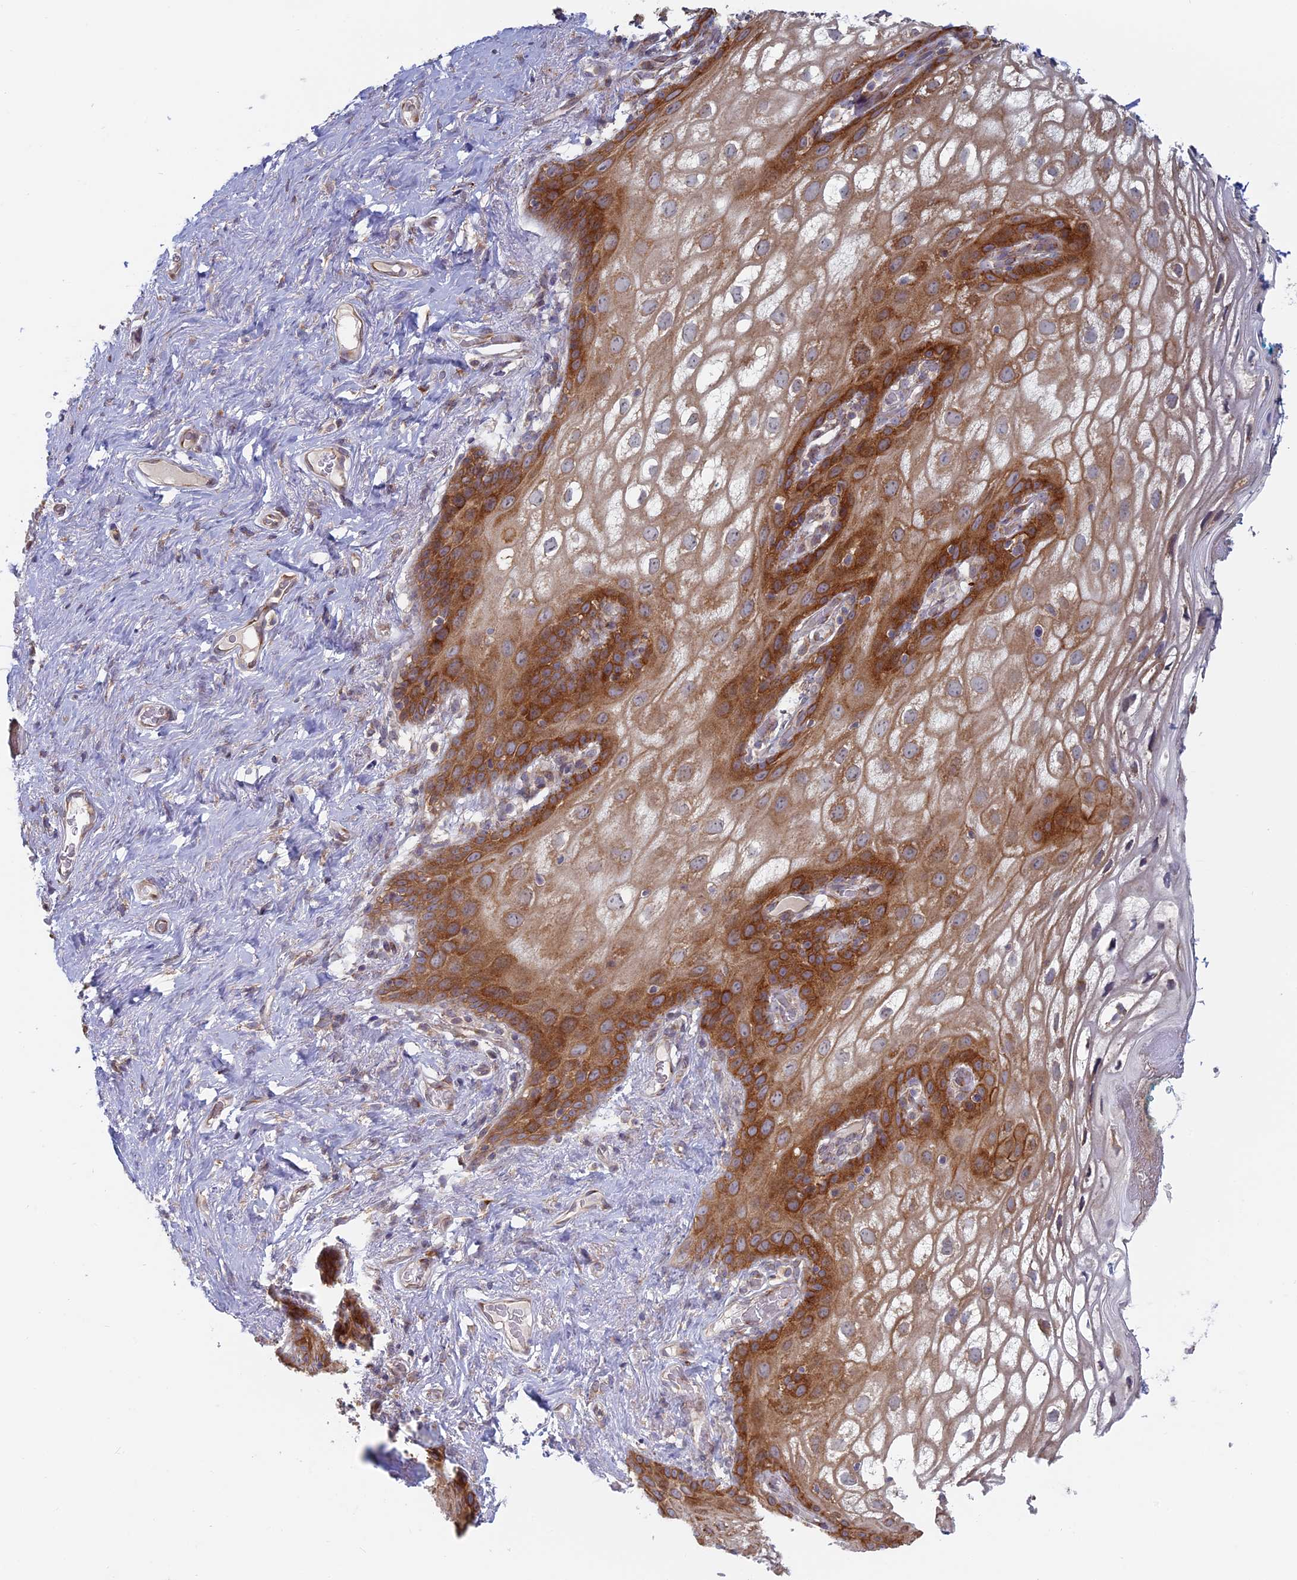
{"staining": {"intensity": "moderate", "quantity": ">75%", "location": "cytoplasmic/membranous"}, "tissue": "vagina", "cell_type": "Squamous epithelial cells", "image_type": "normal", "snomed": [{"axis": "morphology", "description": "Normal tissue, NOS"}, {"axis": "topography", "description": "Vagina"}], "caption": "Squamous epithelial cells show moderate cytoplasmic/membranous expression in about >75% of cells in unremarkable vagina.", "gene": "TBC1D30", "patient": {"sex": "female", "age": 68}}